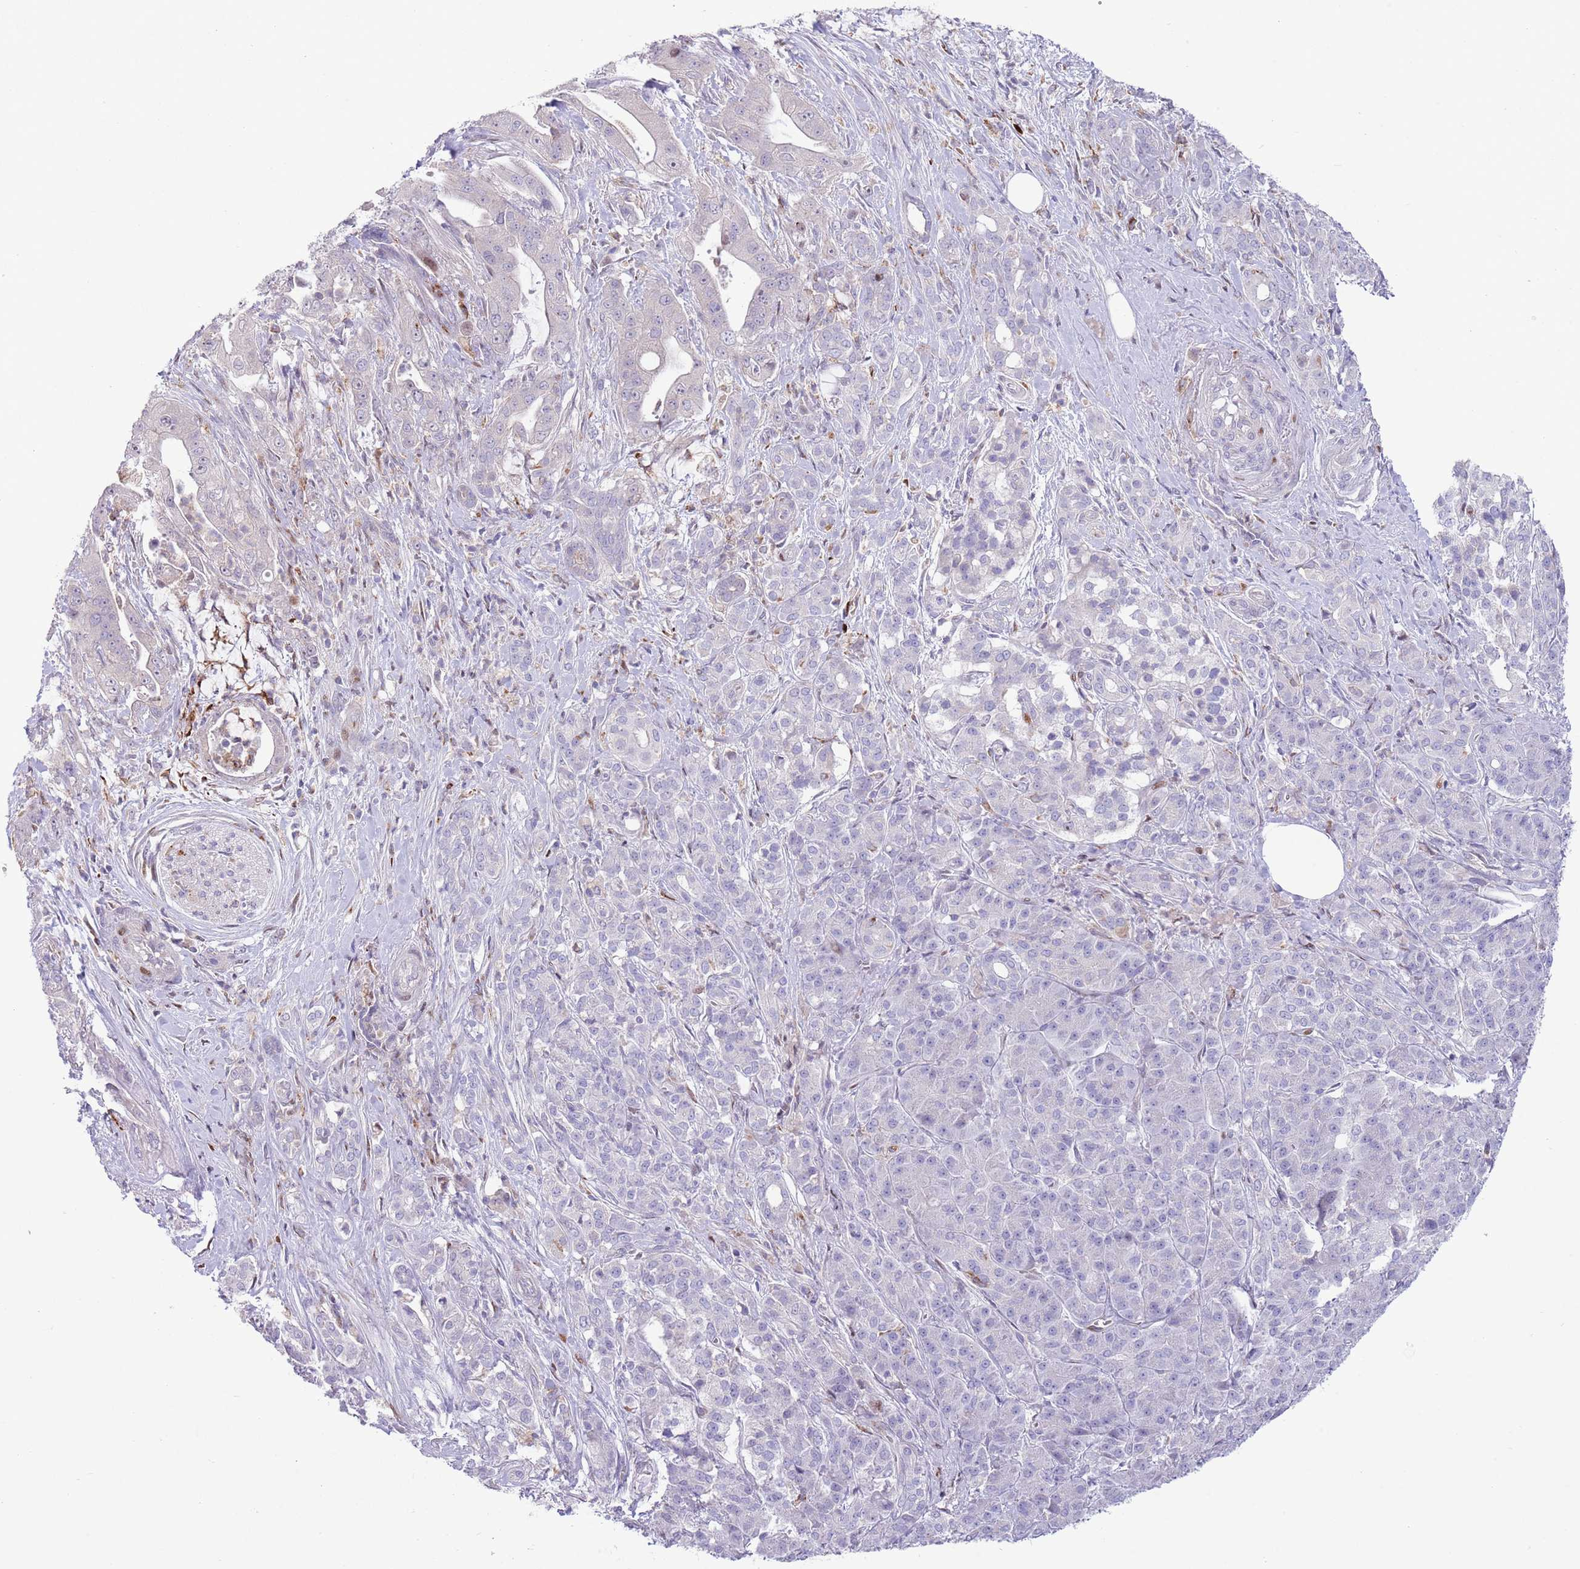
{"staining": {"intensity": "negative", "quantity": "none", "location": "none"}, "tissue": "pancreatic cancer", "cell_type": "Tumor cells", "image_type": "cancer", "snomed": [{"axis": "morphology", "description": "Adenocarcinoma, NOS"}, {"axis": "topography", "description": "Pancreas"}], "caption": "The image displays no staining of tumor cells in adenocarcinoma (pancreatic). Brightfield microscopy of immunohistochemistry (IHC) stained with DAB (3,3'-diaminobenzidine) (brown) and hematoxylin (blue), captured at high magnification.", "gene": "ANO8", "patient": {"sex": "male", "age": 57}}